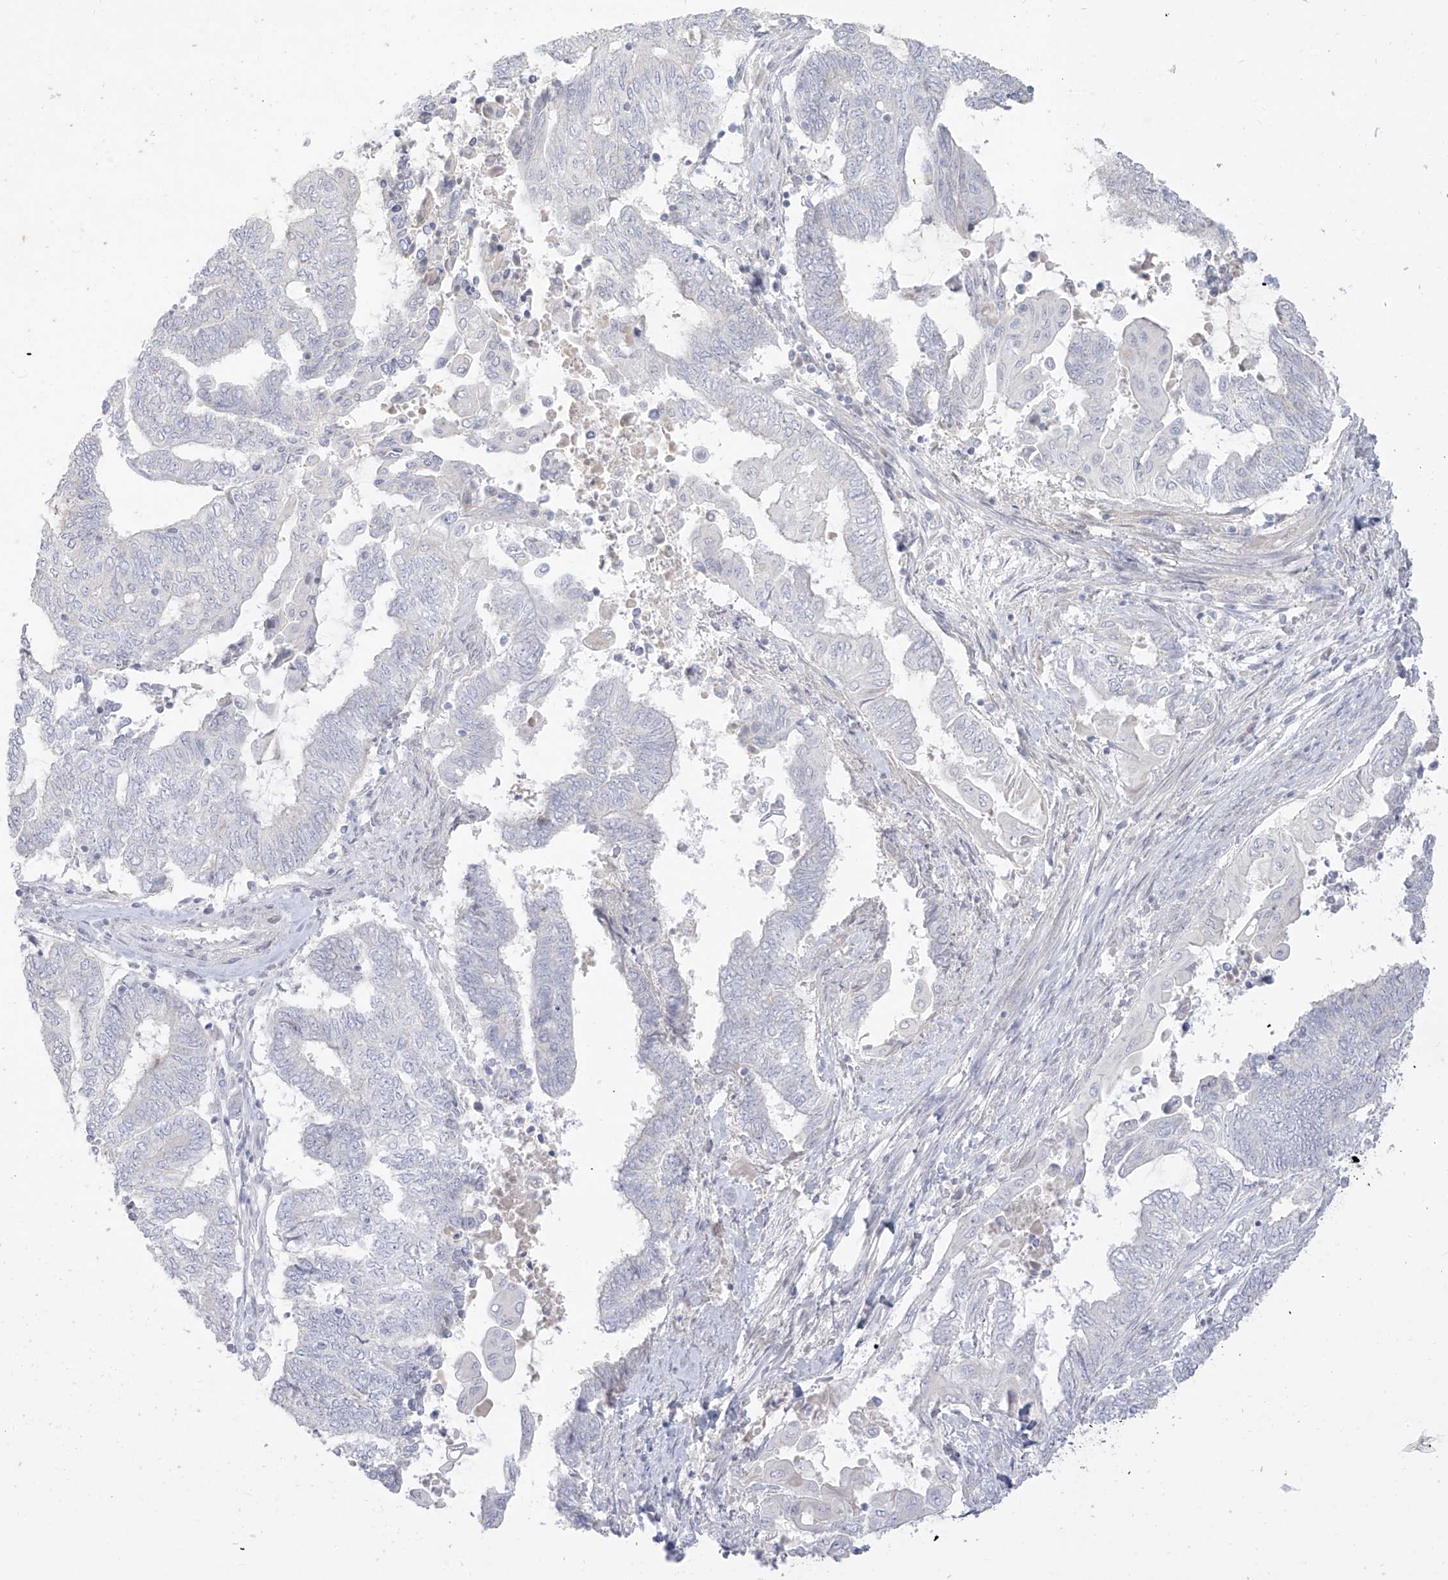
{"staining": {"intensity": "negative", "quantity": "none", "location": "none"}, "tissue": "endometrial cancer", "cell_type": "Tumor cells", "image_type": "cancer", "snomed": [{"axis": "morphology", "description": "Adenocarcinoma, NOS"}, {"axis": "topography", "description": "Uterus"}, {"axis": "topography", "description": "Endometrium"}], "caption": "The immunohistochemistry micrograph has no significant expression in tumor cells of endometrial adenocarcinoma tissue.", "gene": "ARHGEF40", "patient": {"sex": "female", "age": 70}}